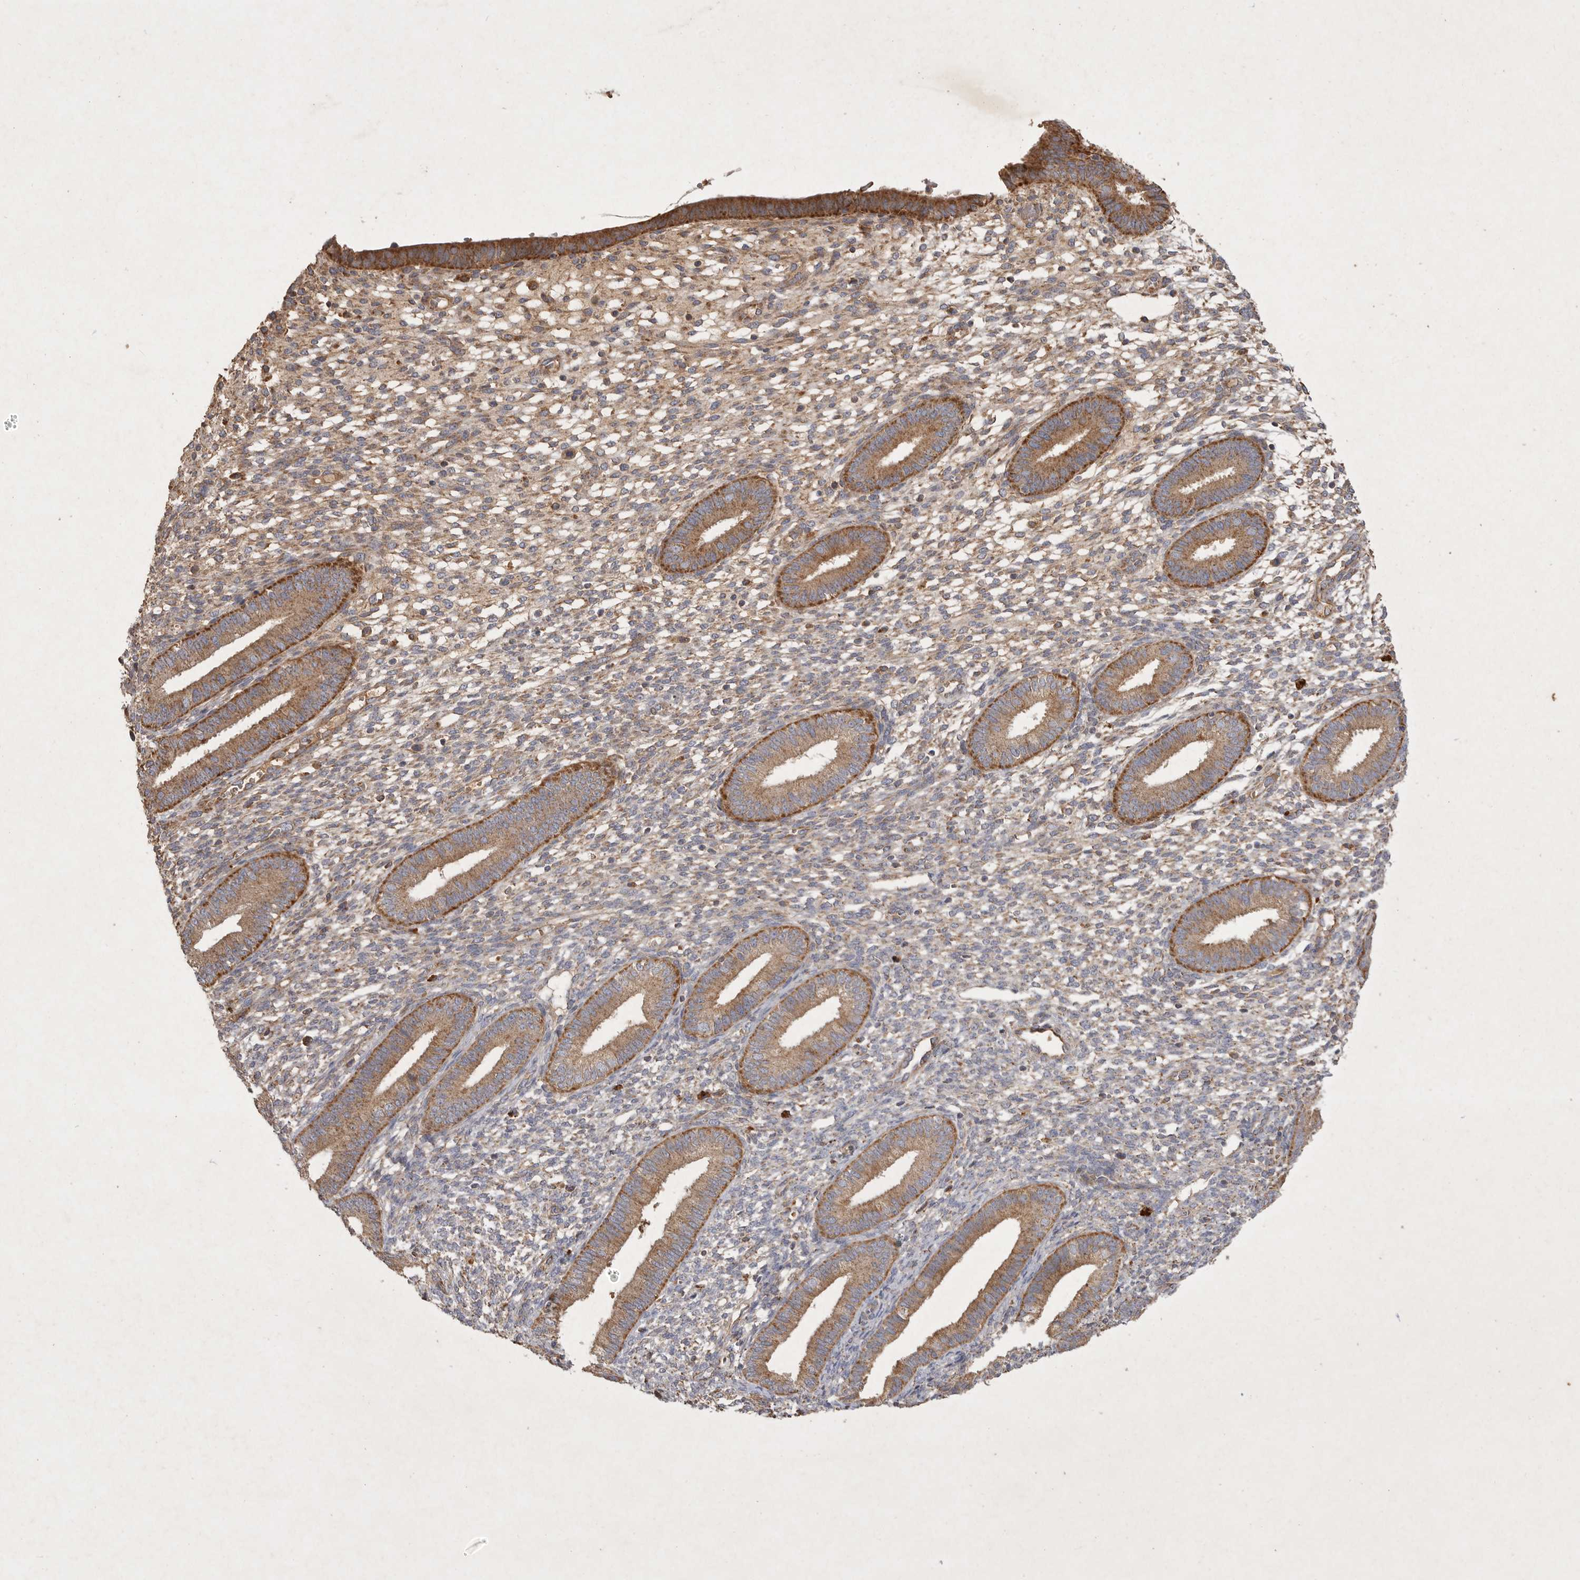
{"staining": {"intensity": "moderate", "quantity": "25%-75%", "location": "cytoplasmic/membranous"}, "tissue": "endometrium", "cell_type": "Cells in endometrial stroma", "image_type": "normal", "snomed": [{"axis": "morphology", "description": "Normal tissue, NOS"}, {"axis": "topography", "description": "Endometrium"}], "caption": "Normal endometrium exhibits moderate cytoplasmic/membranous expression in approximately 25%-75% of cells in endometrial stroma, visualized by immunohistochemistry. Using DAB (3,3'-diaminobenzidine) (brown) and hematoxylin (blue) stains, captured at high magnification using brightfield microscopy.", "gene": "MRPL41", "patient": {"sex": "female", "age": 46}}